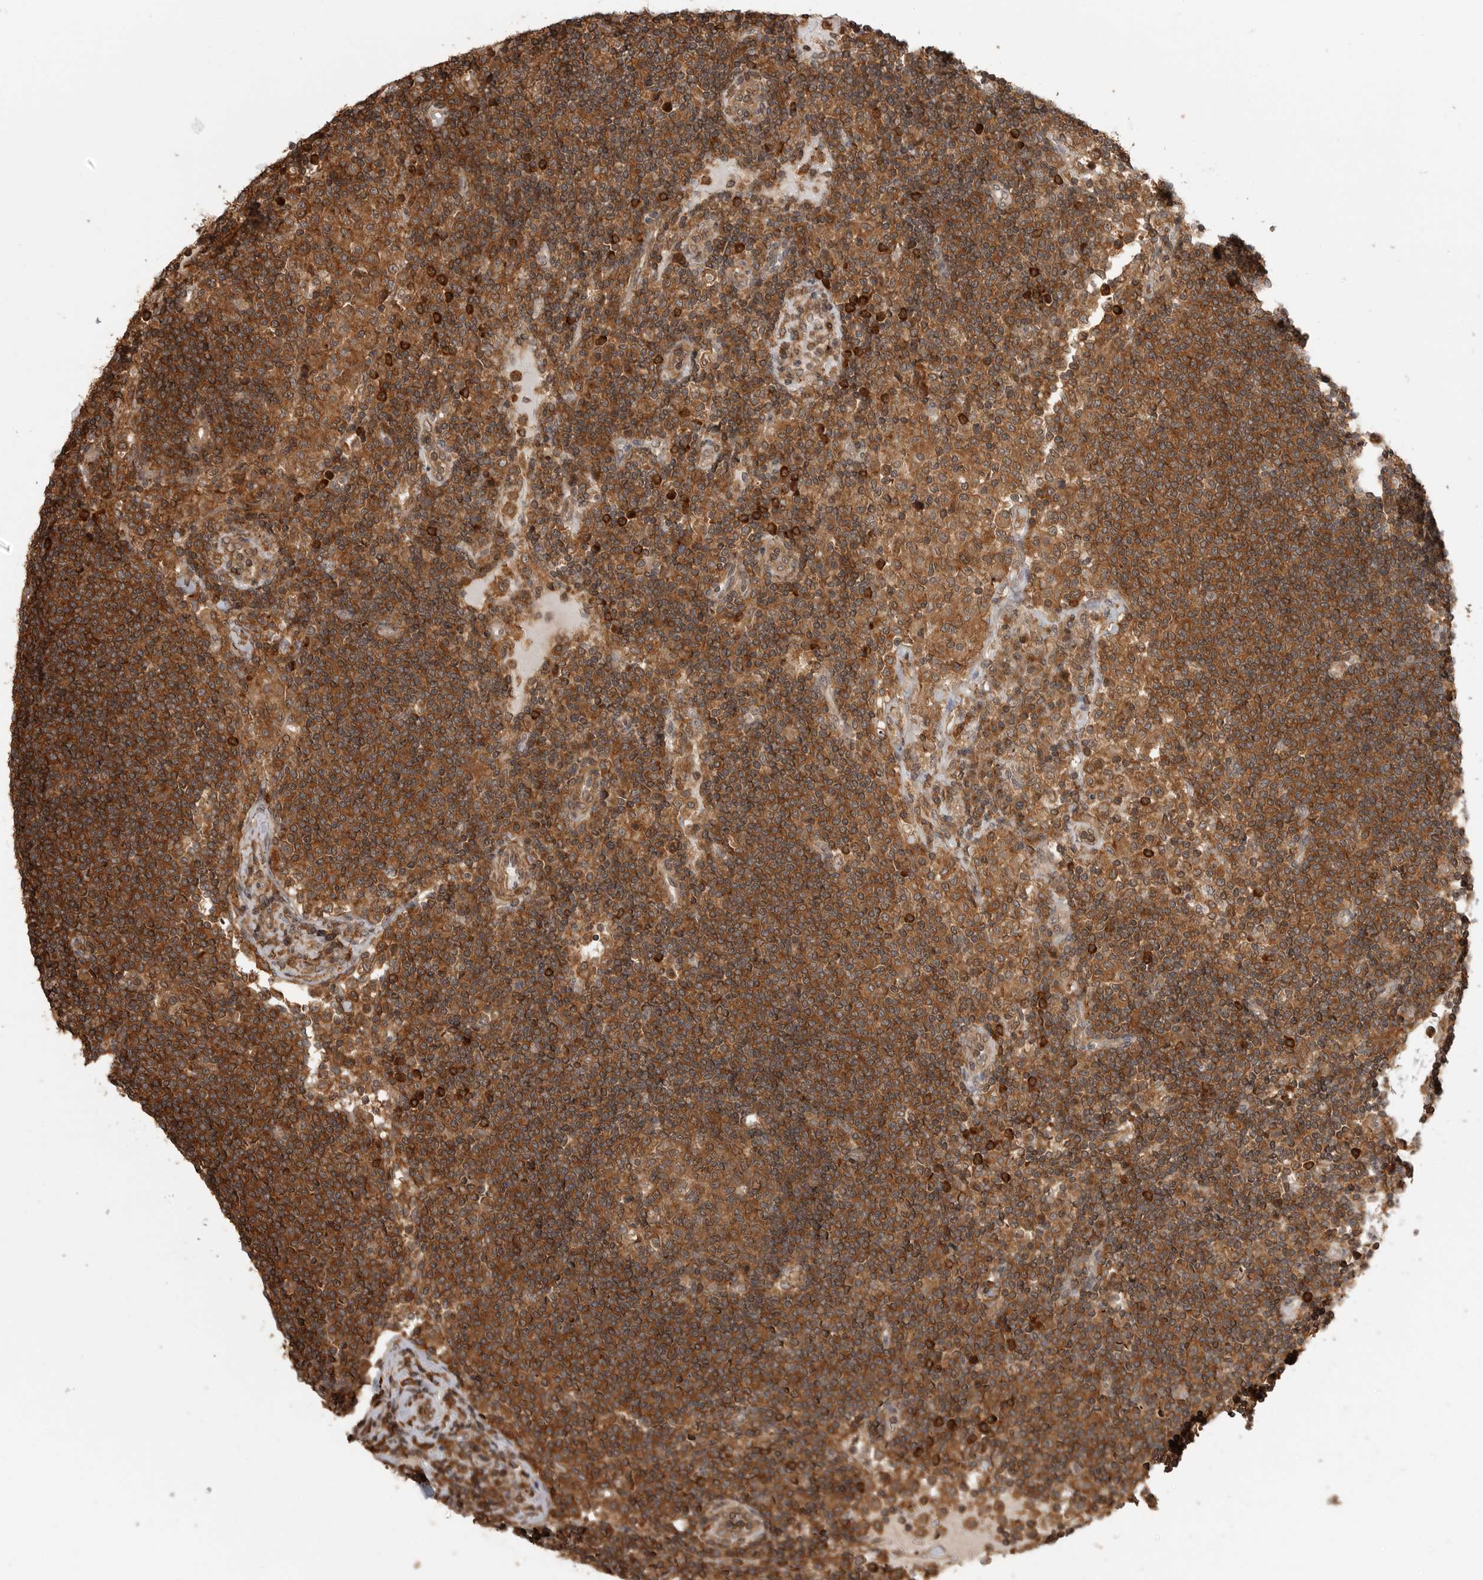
{"staining": {"intensity": "strong", "quantity": "25%-75%", "location": "cytoplasmic/membranous"}, "tissue": "lymph node", "cell_type": "Germinal center cells", "image_type": "normal", "snomed": [{"axis": "morphology", "description": "Normal tissue, NOS"}, {"axis": "topography", "description": "Lymph node"}], "caption": "Strong cytoplasmic/membranous positivity is appreciated in approximately 25%-75% of germinal center cells in benign lymph node.", "gene": "ERN1", "patient": {"sex": "female", "age": 53}}